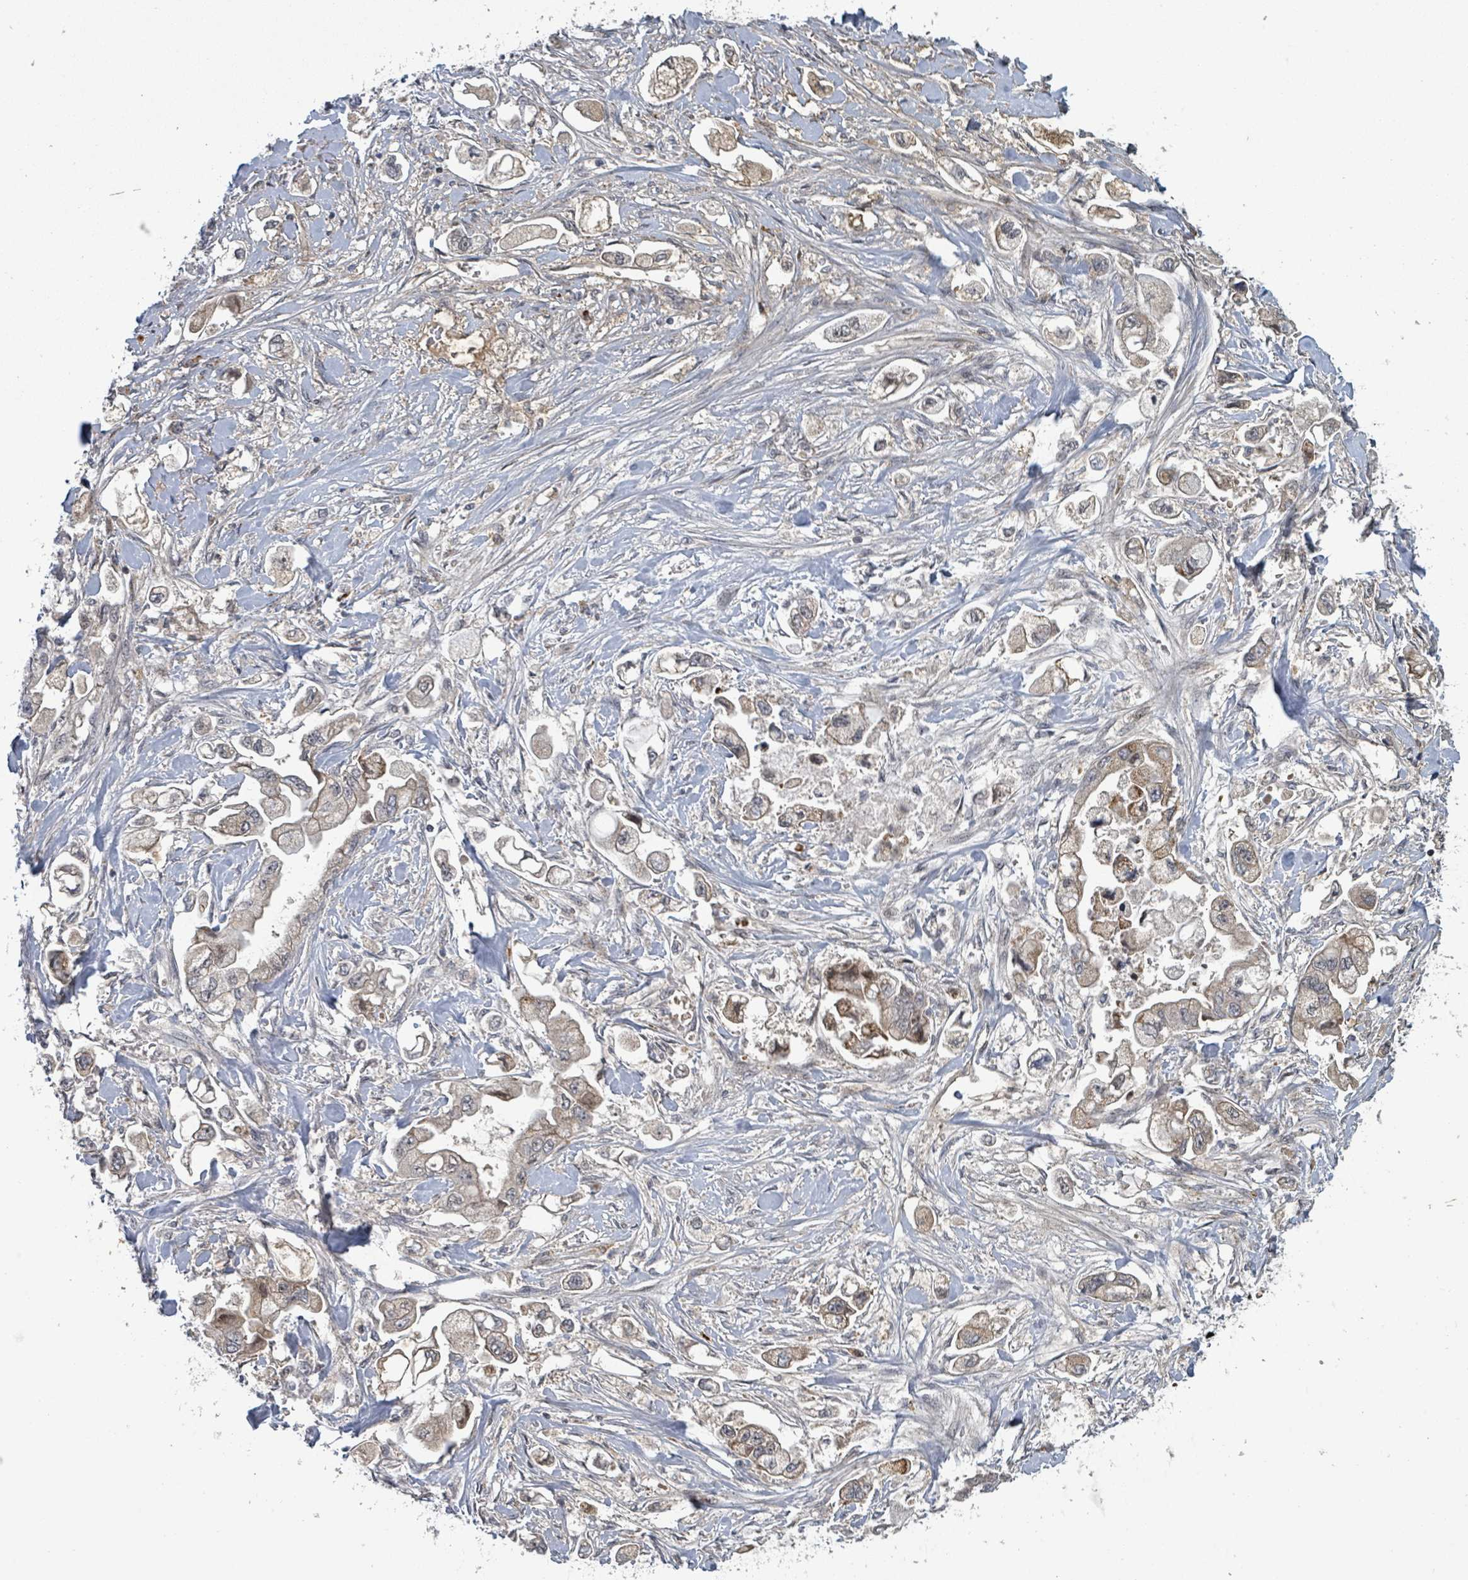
{"staining": {"intensity": "moderate", "quantity": "25%-75%", "location": "cytoplasmic/membranous"}, "tissue": "stomach cancer", "cell_type": "Tumor cells", "image_type": "cancer", "snomed": [{"axis": "morphology", "description": "Adenocarcinoma, NOS"}, {"axis": "topography", "description": "Stomach"}], "caption": "This is an image of immunohistochemistry staining of stomach cancer (adenocarcinoma), which shows moderate expression in the cytoplasmic/membranous of tumor cells.", "gene": "GTF3C1", "patient": {"sex": "male", "age": 62}}